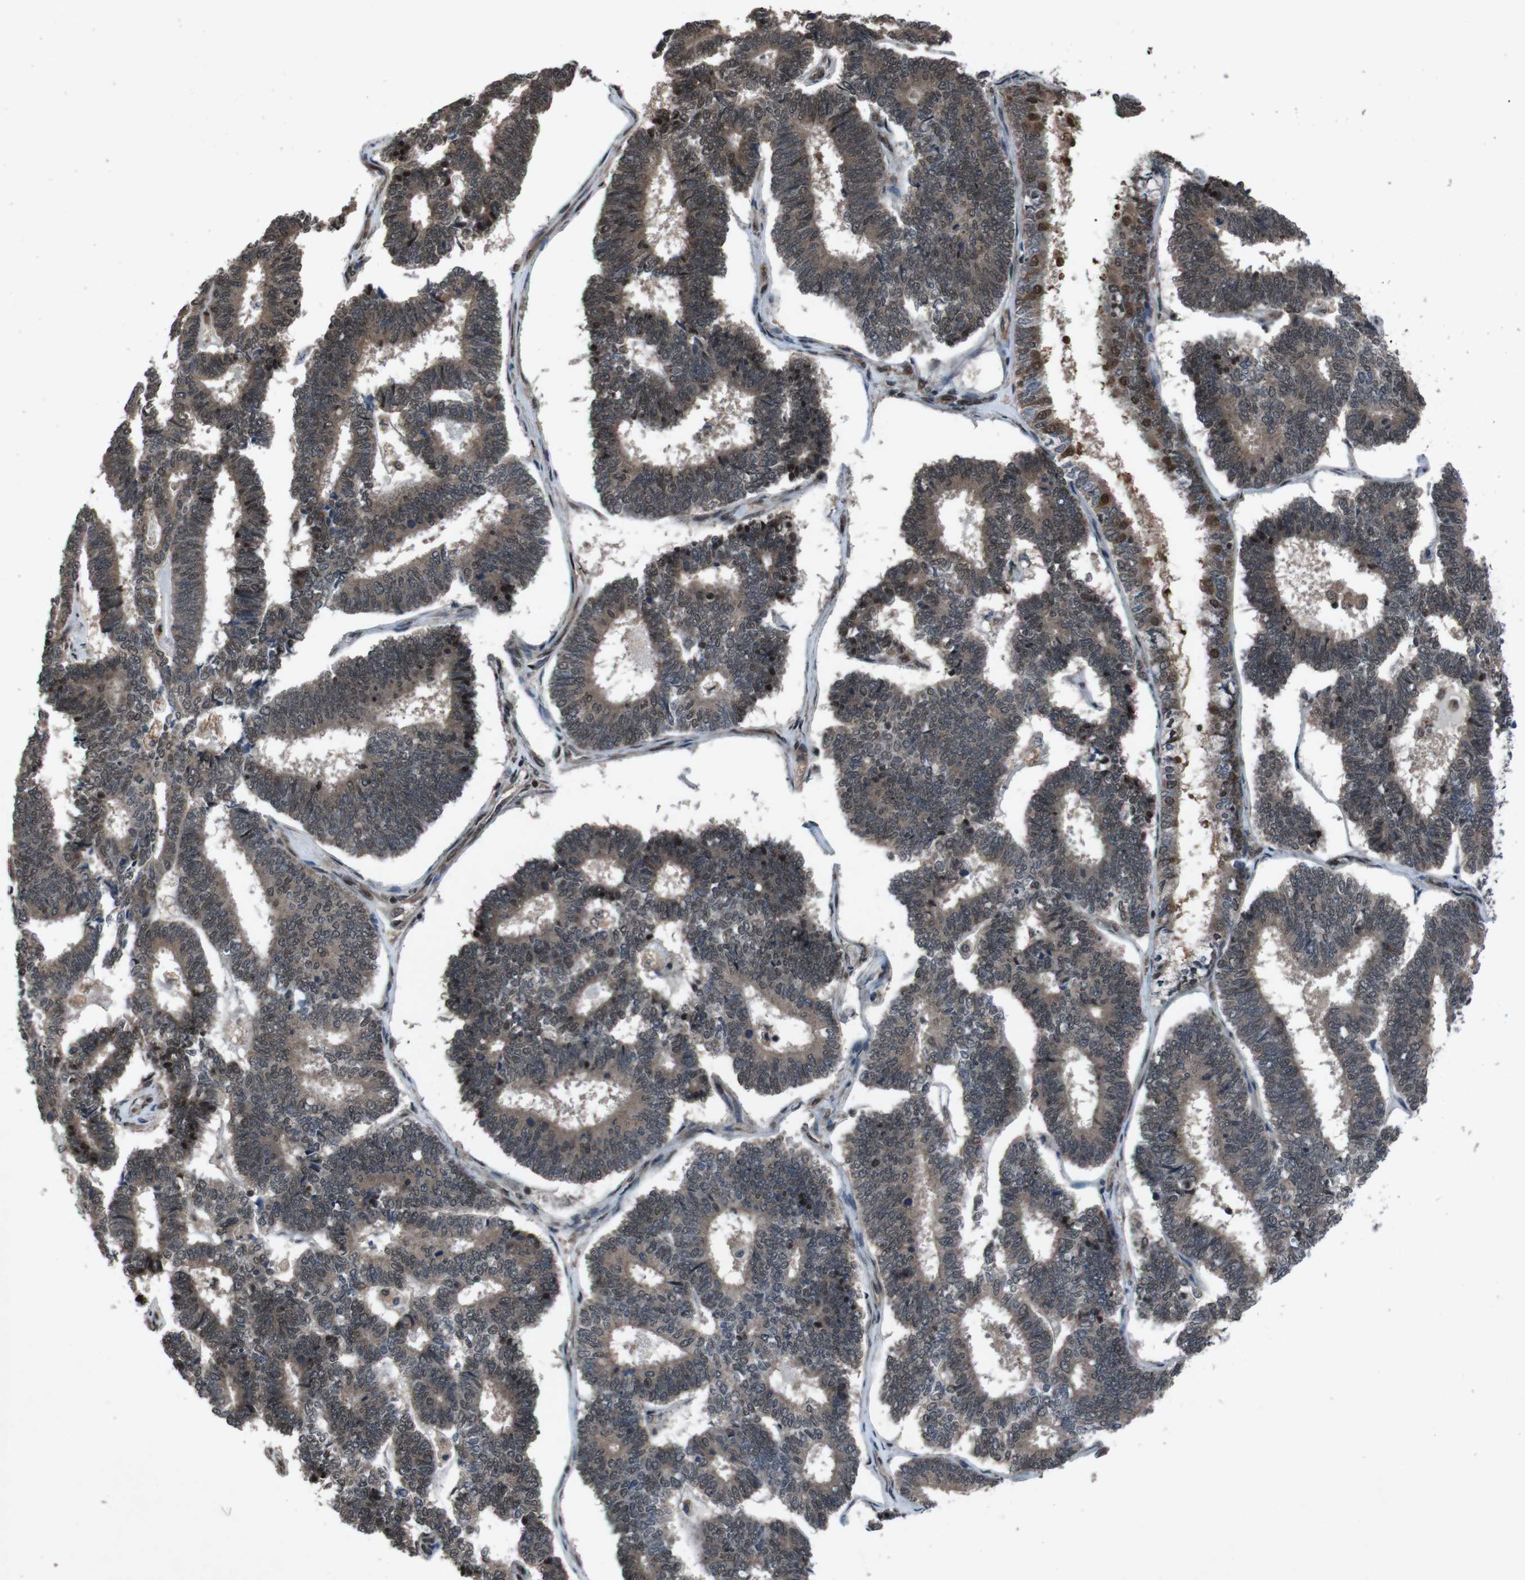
{"staining": {"intensity": "moderate", "quantity": ">75%", "location": "cytoplasmic/membranous,nuclear"}, "tissue": "endometrial cancer", "cell_type": "Tumor cells", "image_type": "cancer", "snomed": [{"axis": "morphology", "description": "Adenocarcinoma, NOS"}, {"axis": "topography", "description": "Endometrium"}], "caption": "The photomicrograph reveals a brown stain indicating the presence of a protein in the cytoplasmic/membranous and nuclear of tumor cells in adenocarcinoma (endometrial). (DAB (3,3'-diaminobenzidine) IHC with brightfield microscopy, high magnification).", "gene": "SOCS1", "patient": {"sex": "female", "age": 70}}